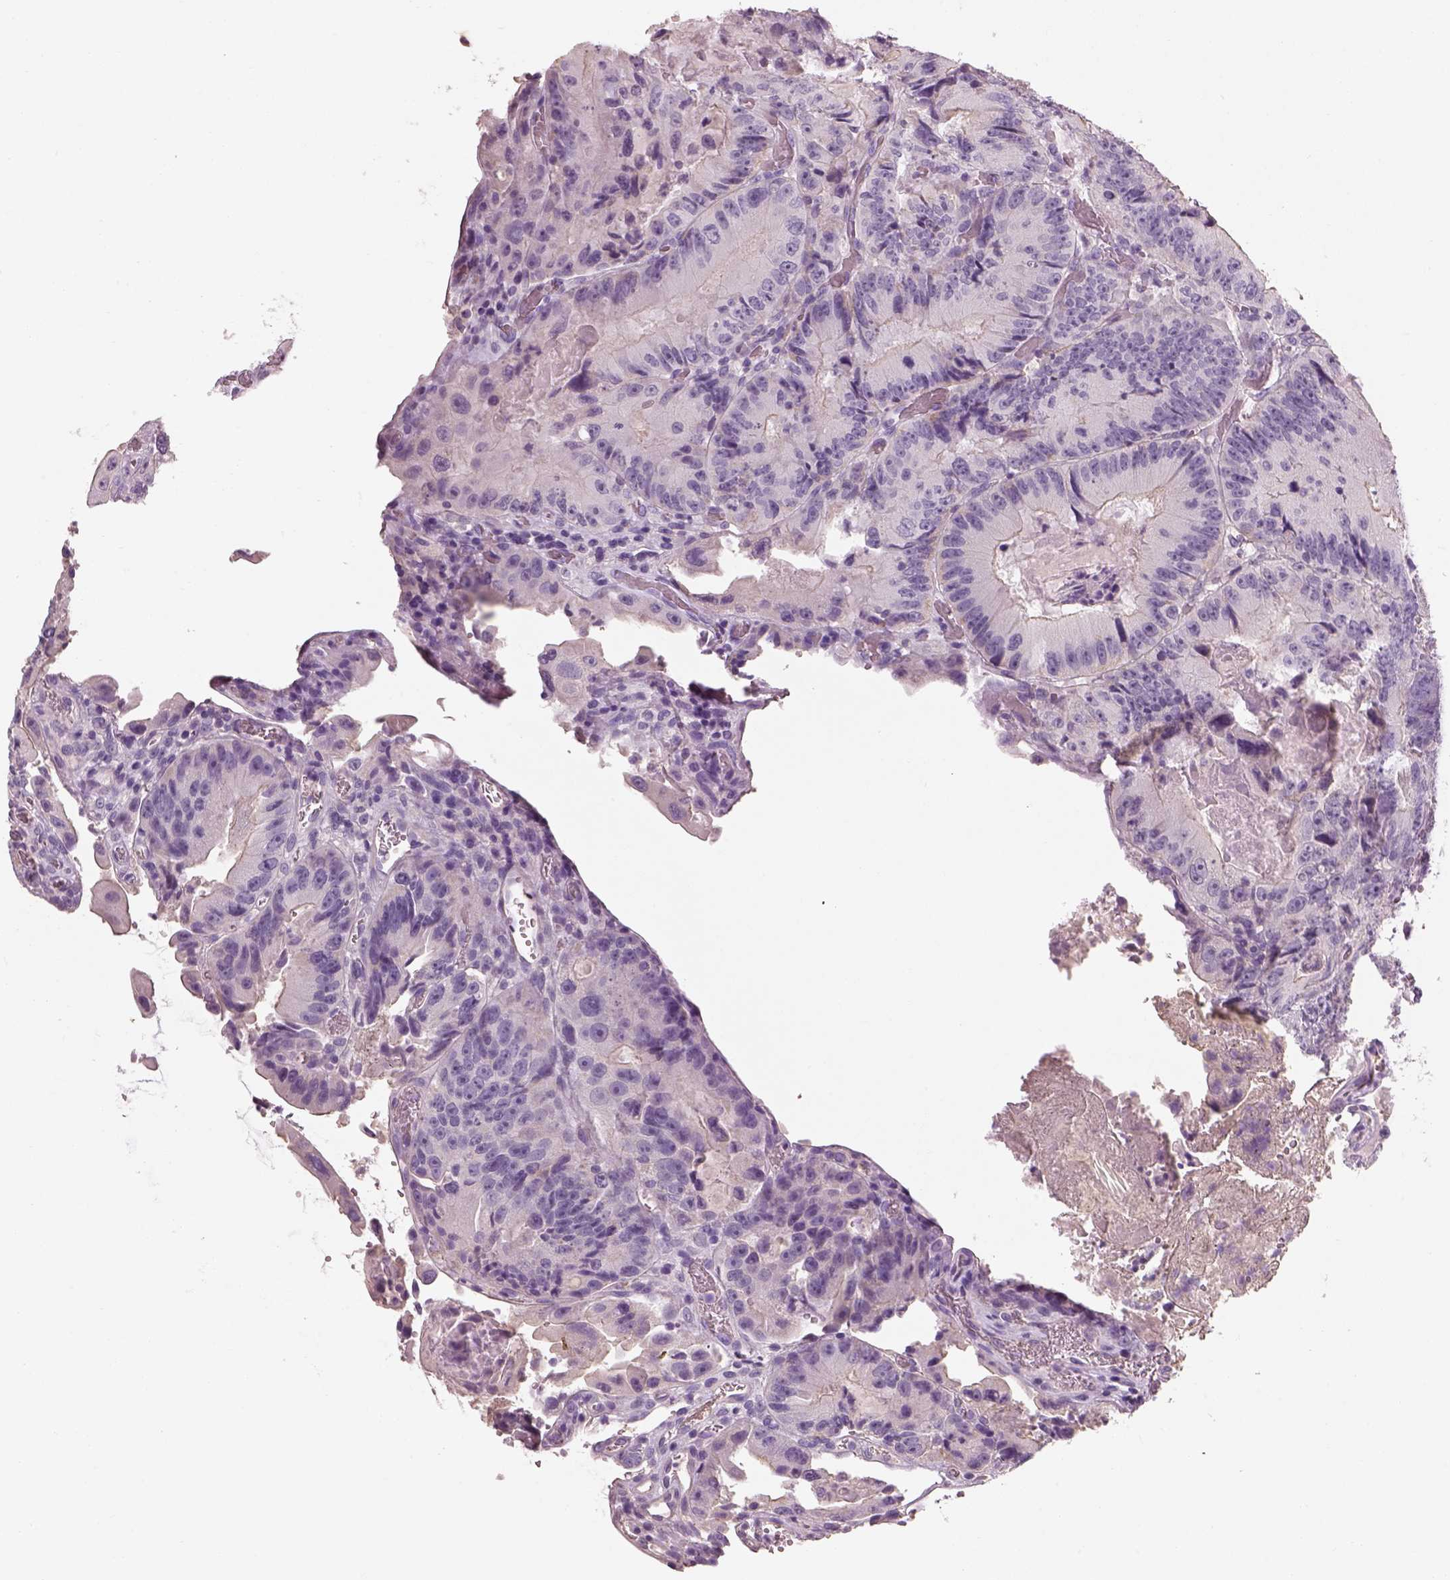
{"staining": {"intensity": "negative", "quantity": "none", "location": "none"}, "tissue": "colorectal cancer", "cell_type": "Tumor cells", "image_type": "cancer", "snomed": [{"axis": "morphology", "description": "Adenocarcinoma, NOS"}, {"axis": "topography", "description": "Colon"}], "caption": "DAB immunohistochemical staining of human colorectal cancer (adenocarcinoma) demonstrates no significant positivity in tumor cells. (Stains: DAB (3,3'-diaminobenzidine) immunohistochemistry (IHC) with hematoxylin counter stain, Microscopy: brightfield microscopy at high magnification).", "gene": "OTUD6A", "patient": {"sex": "female", "age": 86}}